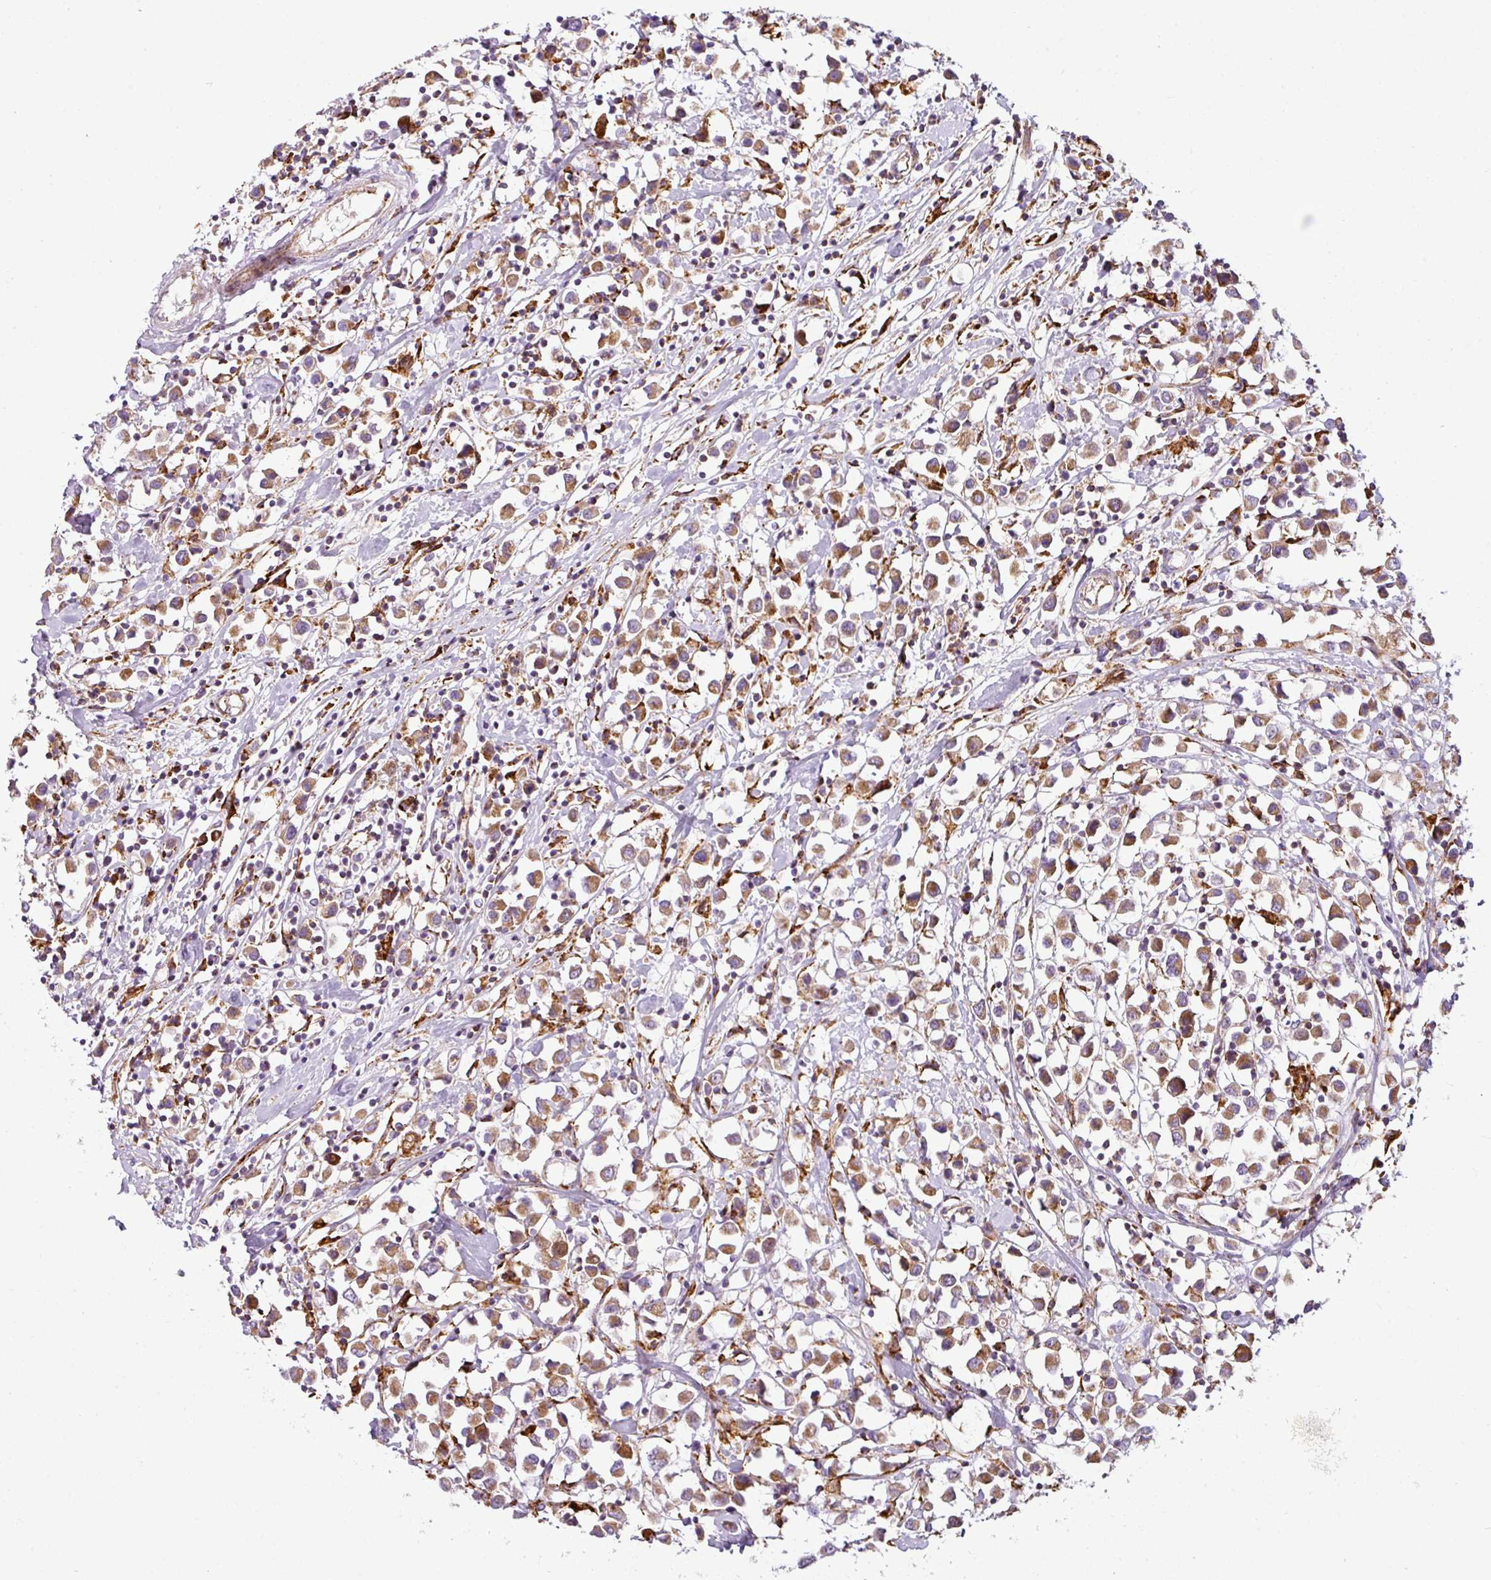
{"staining": {"intensity": "moderate", "quantity": ">75%", "location": "cytoplasmic/membranous"}, "tissue": "breast cancer", "cell_type": "Tumor cells", "image_type": "cancer", "snomed": [{"axis": "morphology", "description": "Duct carcinoma"}, {"axis": "topography", "description": "Breast"}], "caption": "Immunohistochemistry (IHC) (DAB) staining of human breast intraductal carcinoma displays moderate cytoplasmic/membranous protein staining in approximately >75% of tumor cells.", "gene": "ANKRD18A", "patient": {"sex": "female", "age": 61}}